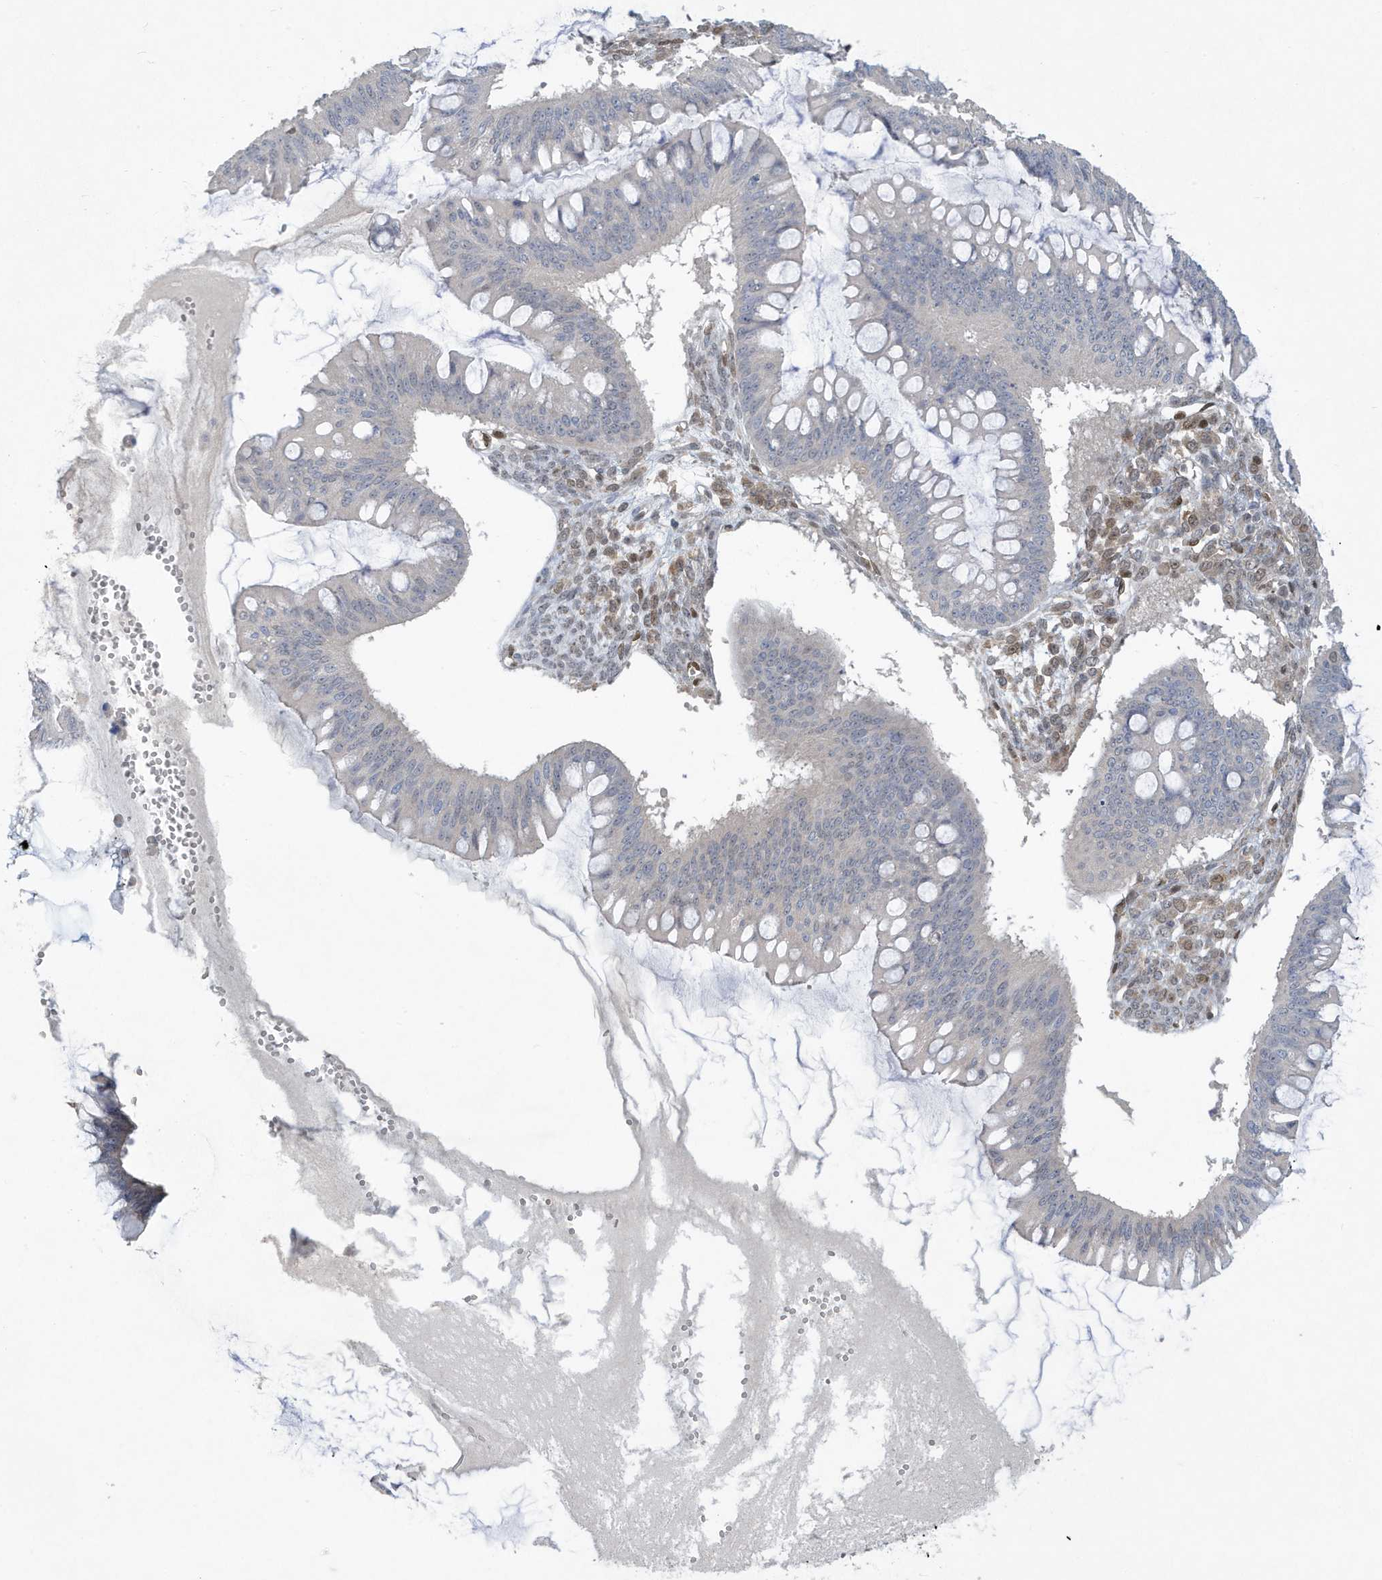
{"staining": {"intensity": "negative", "quantity": "none", "location": "none"}, "tissue": "ovarian cancer", "cell_type": "Tumor cells", "image_type": "cancer", "snomed": [{"axis": "morphology", "description": "Cystadenocarcinoma, mucinous, NOS"}, {"axis": "topography", "description": "Ovary"}], "caption": "DAB immunohistochemical staining of ovarian cancer (mucinous cystadenocarcinoma) displays no significant expression in tumor cells.", "gene": "NCOA7", "patient": {"sex": "female", "age": 73}}